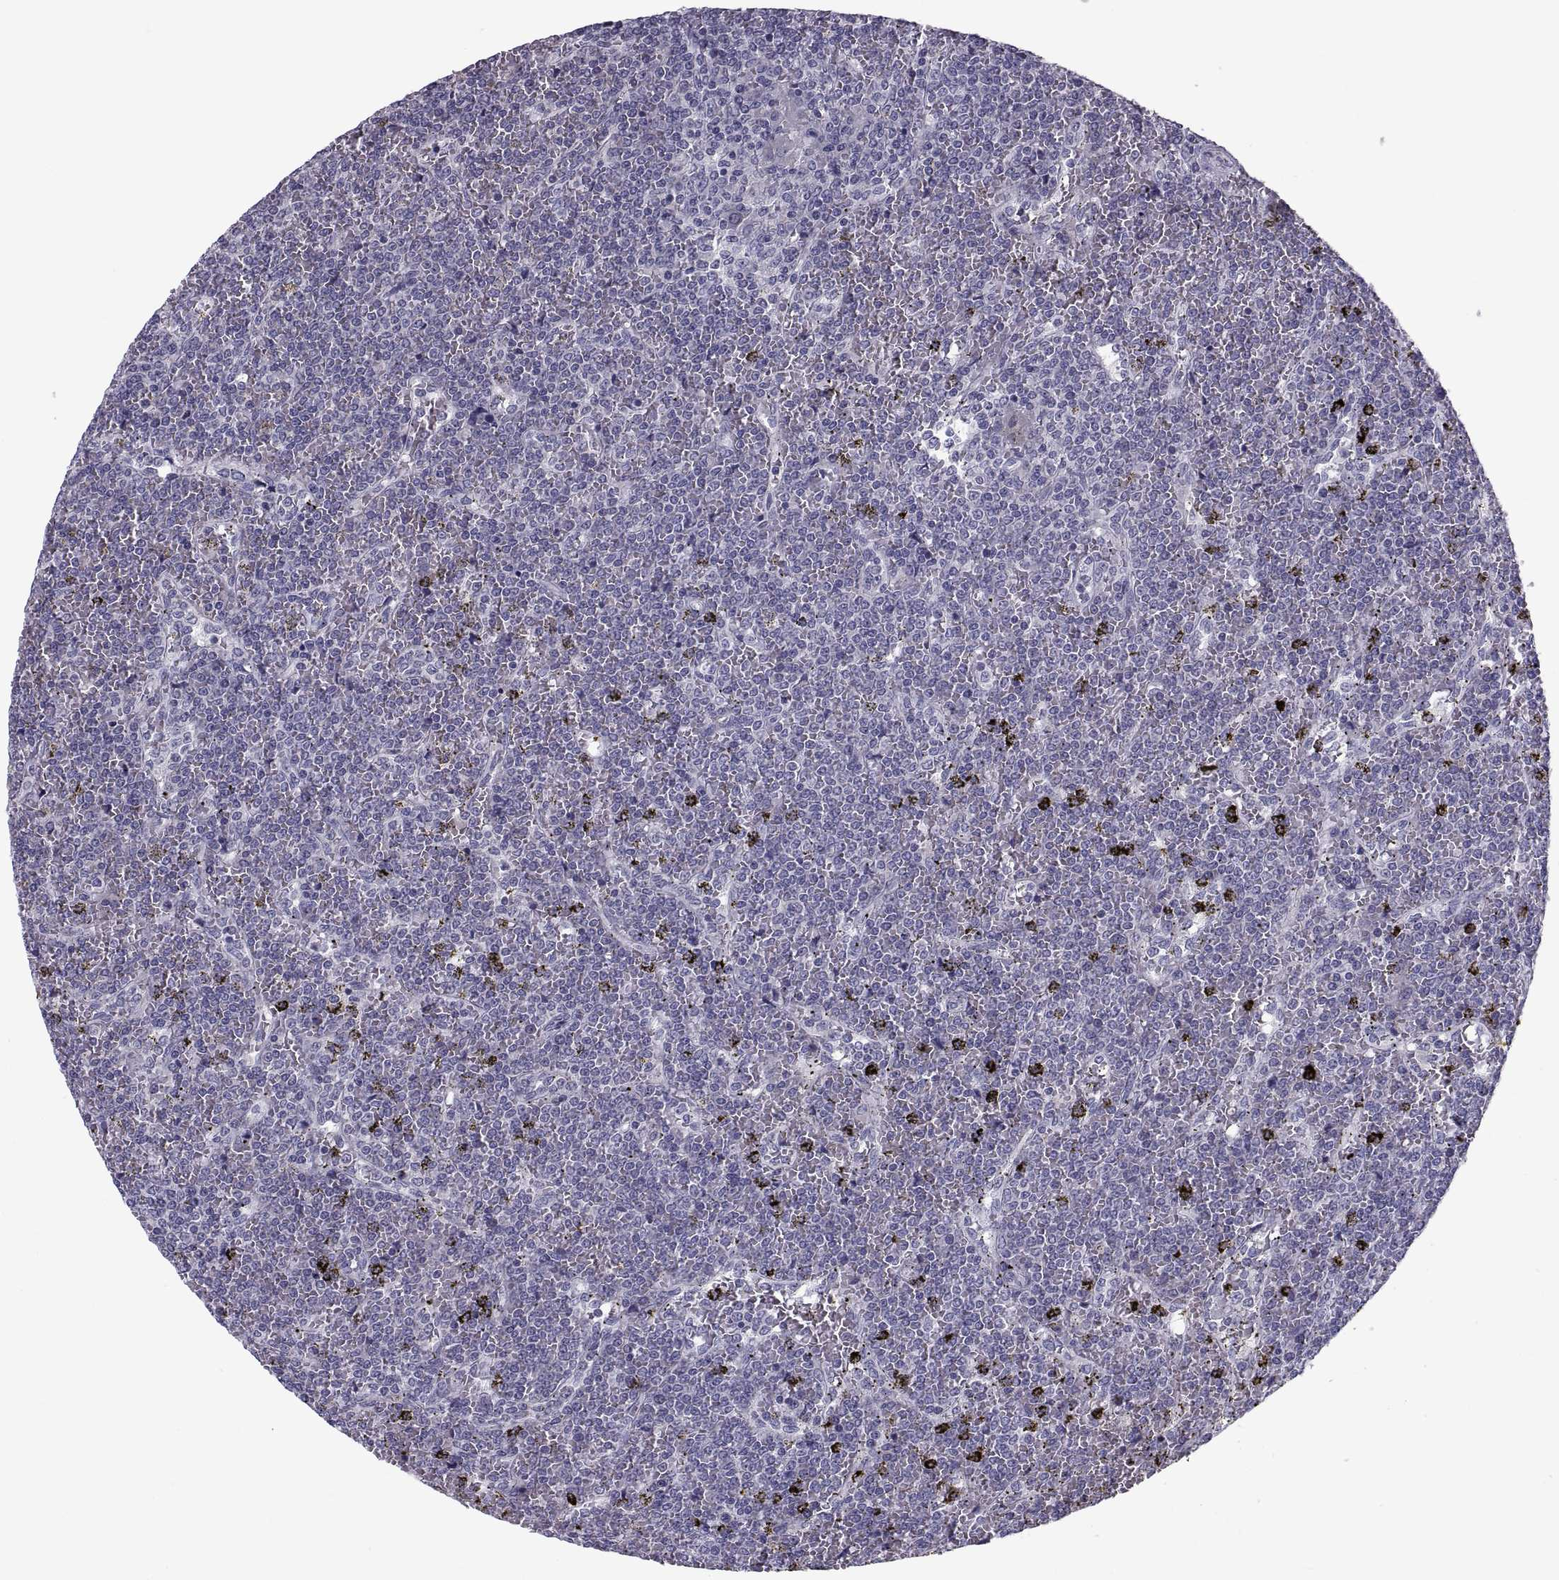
{"staining": {"intensity": "negative", "quantity": "none", "location": "none"}, "tissue": "lymphoma", "cell_type": "Tumor cells", "image_type": "cancer", "snomed": [{"axis": "morphology", "description": "Malignant lymphoma, non-Hodgkin's type, Low grade"}, {"axis": "topography", "description": "Spleen"}], "caption": "This is an immunohistochemistry micrograph of human low-grade malignant lymphoma, non-Hodgkin's type. There is no expression in tumor cells.", "gene": "PDZRN4", "patient": {"sex": "female", "age": 19}}